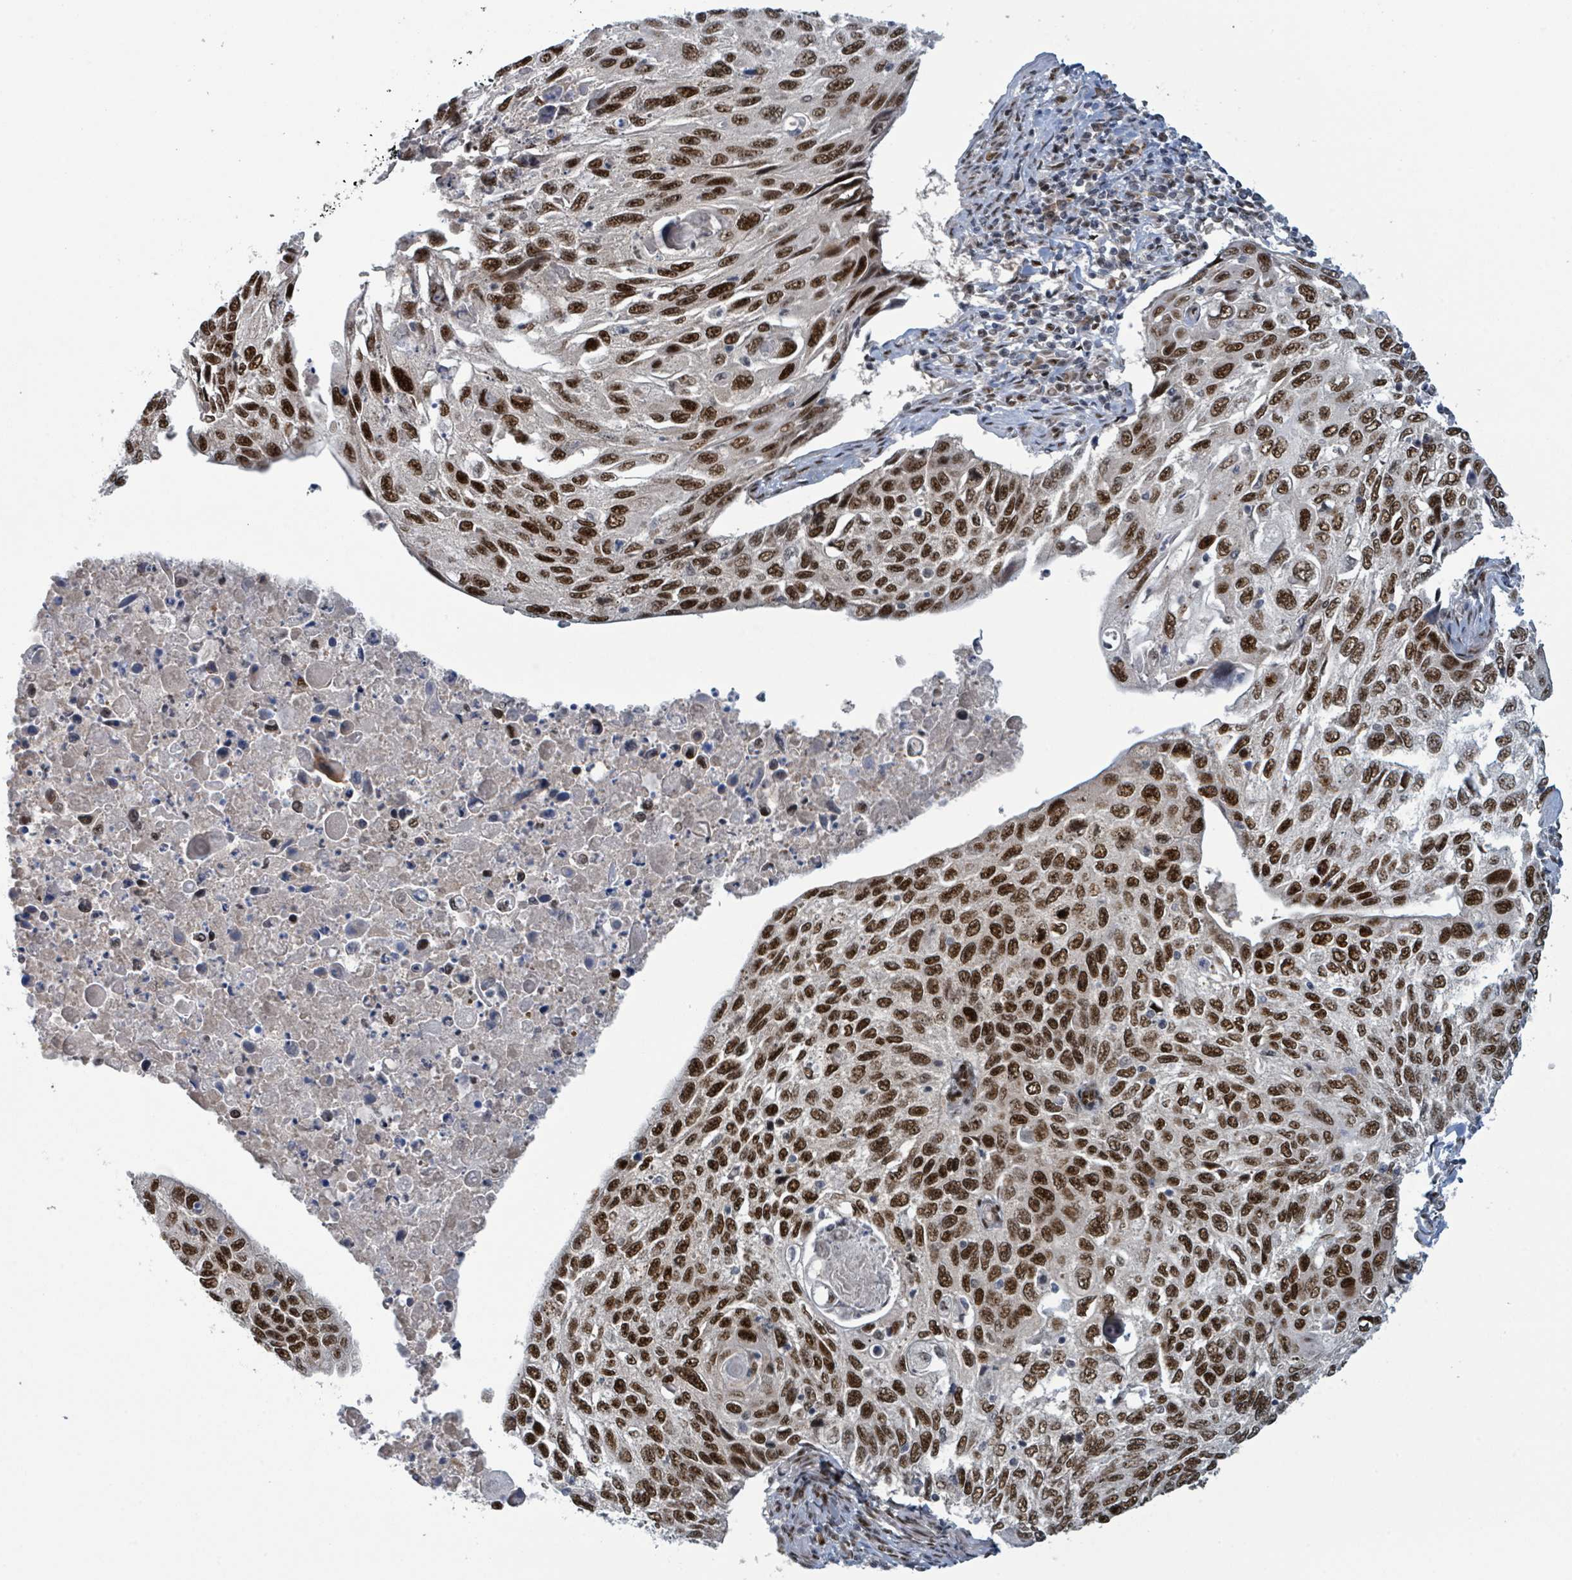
{"staining": {"intensity": "strong", "quantity": ">75%", "location": "nuclear"}, "tissue": "cervical cancer", "cell_type": "Tumor cells", "image_type": "cancer", "snomed": [{"axis": "morphology", "description": "Squamous cell carcinoma, NOS"}, {"axis": "topography", "description": "Cervix"}], "caption": "This image reveals cervical squamous cell carcinoma stained with immunohistochemistry to label a protein in brown. The nuclear of tumor cells show strong positivity for the protein. Nuclei are counter-stained blue.", "gene": "KLF3", "patient": {"sex": "female", "age": 70}}